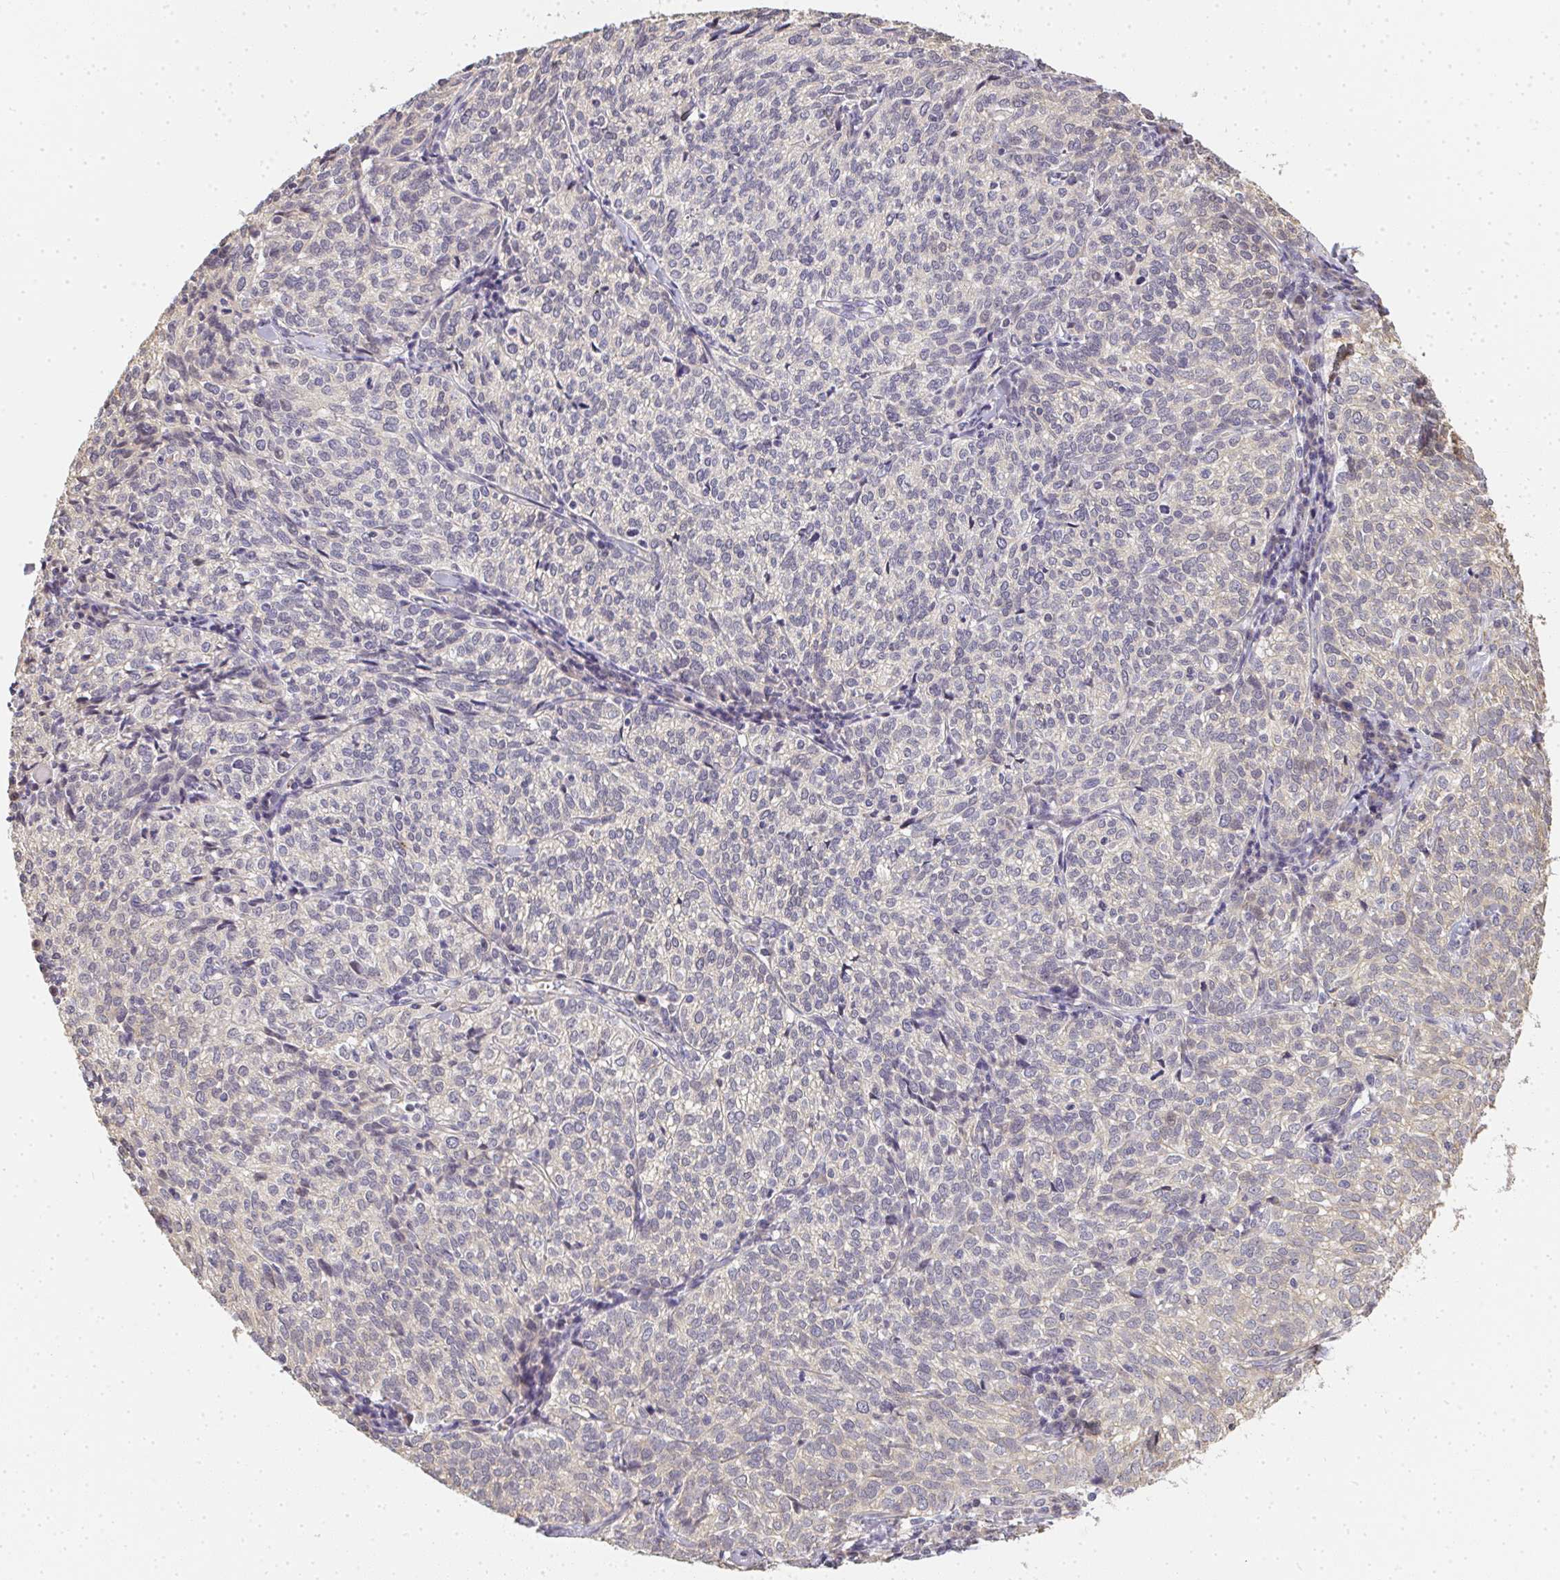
{"staining": {"intensity": "negative", "quantity": "none", "location": "none"}, "tissue": "cervical cancer", "cell_type": "Tumor cells", "image_type": "cancer", "snomed": [{"axis": "morphology", "description": "Normal tissue, NOS"}, {"axis": "morphology", "description": "Squamous cell carcinoma, NOS"}, {"axis": "topography", "description": "Vagina"}, {"axis": "topography", "description": "Cervix"}], "caption": "This is an immunohistochemistry (IHC) image of cervical squamous cell carcinoma. There is no expression in tumor cells.", "gene": "SLC35B3", "patient": {"sex": "female", "age": 45}}